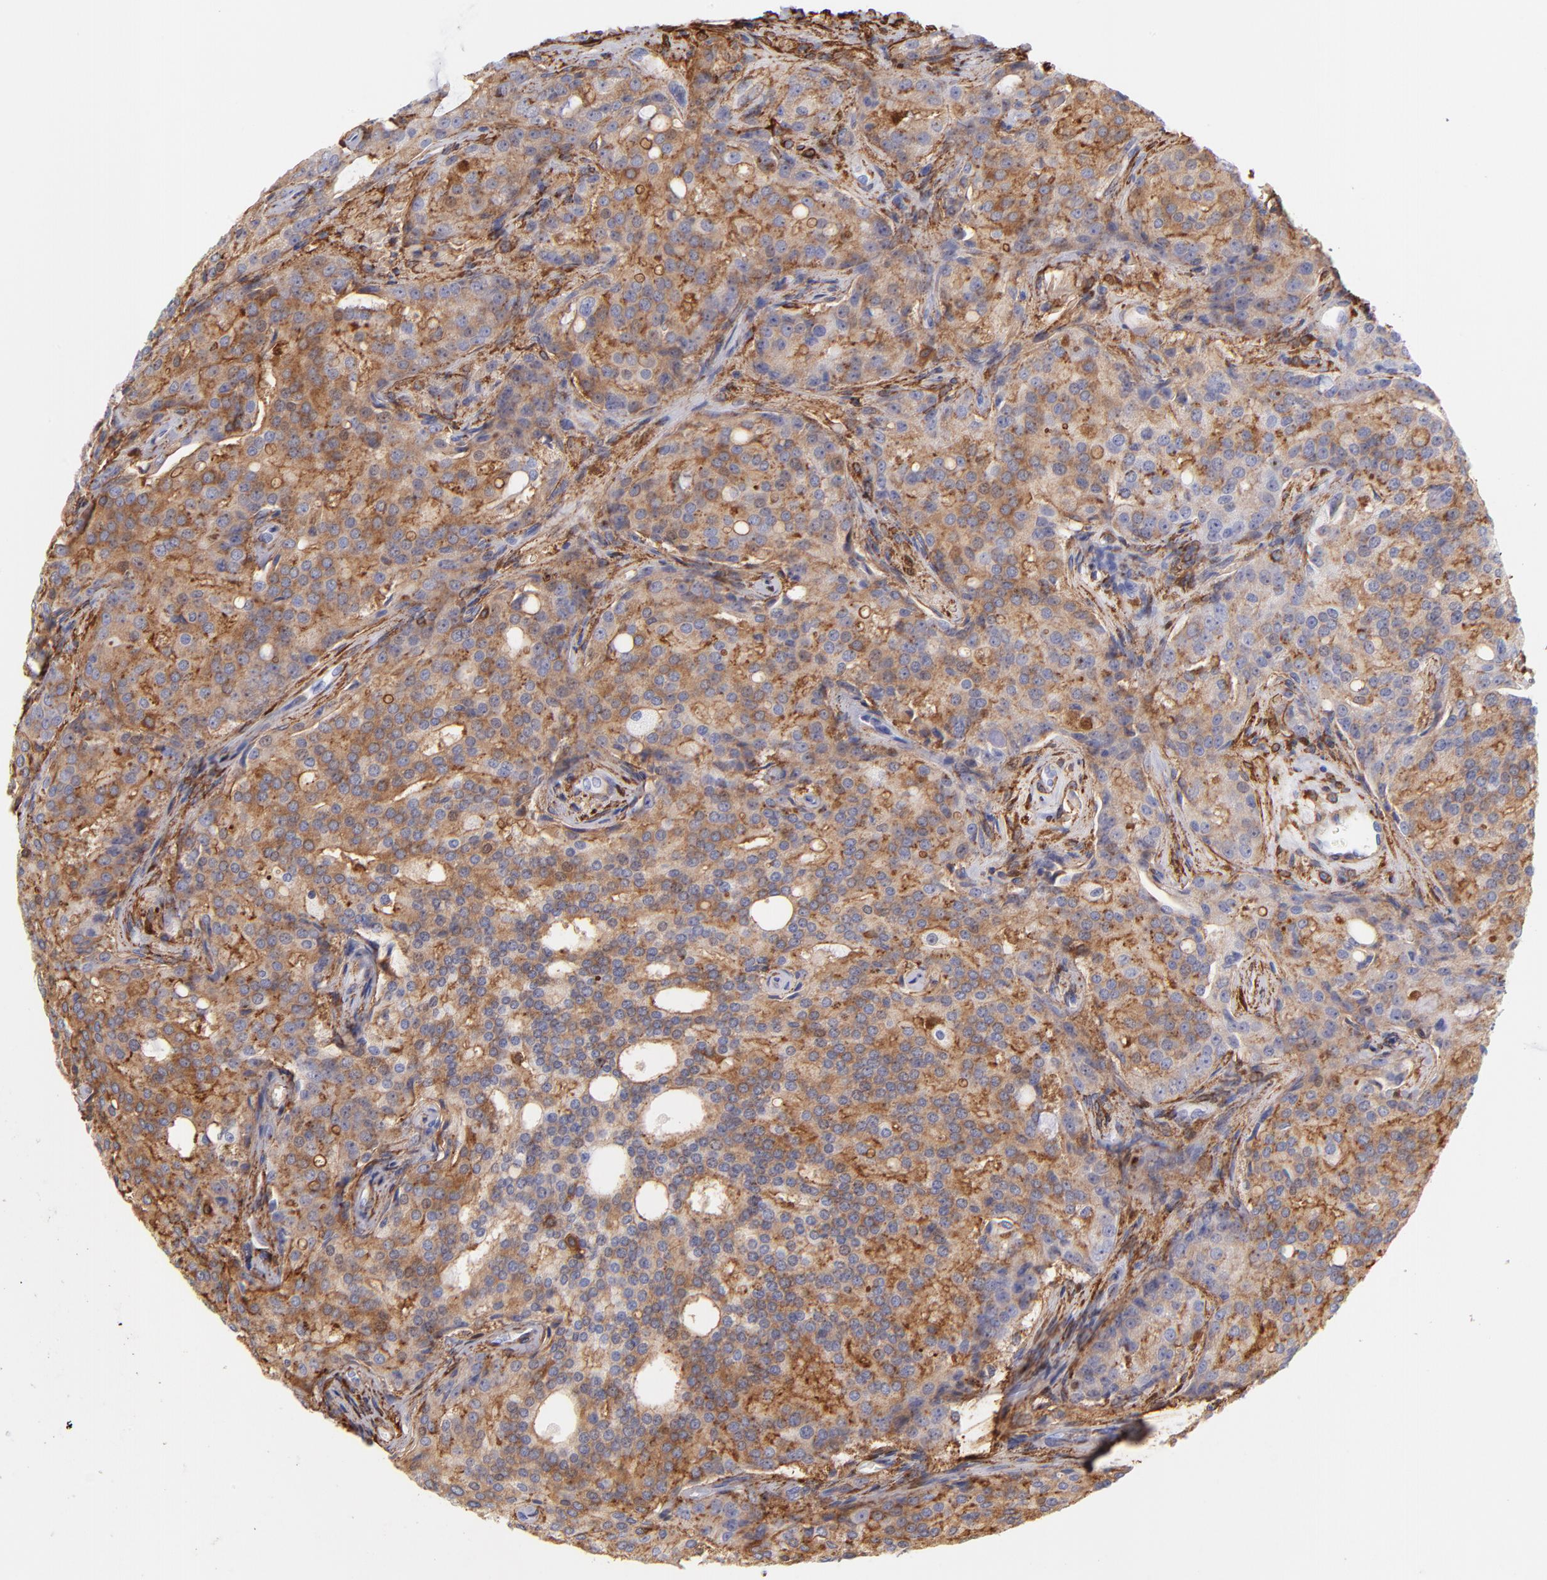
{"staining": {"intensity": "moderate", "quantity": ">75%", "location": "cytoplasmic/membranous"}, "tissue": "prostate cancer", "cell_type": "Tumor cells", "image_type": "cancer", "snomed": [{"axis": "morphology", "description": "Adenocarcinoma, High grade"}, {"axis": "topography", "description": "Prostate"}], "caption": "Prostate cancer (high-grade adenocarcinoma) stained with a brown dye exhibits moderate cytoplasmic/membranous positive staining in about >75% of tumor cells.", "gene": "PRKCA", "patient": {"sex": "male", "age": 72}}